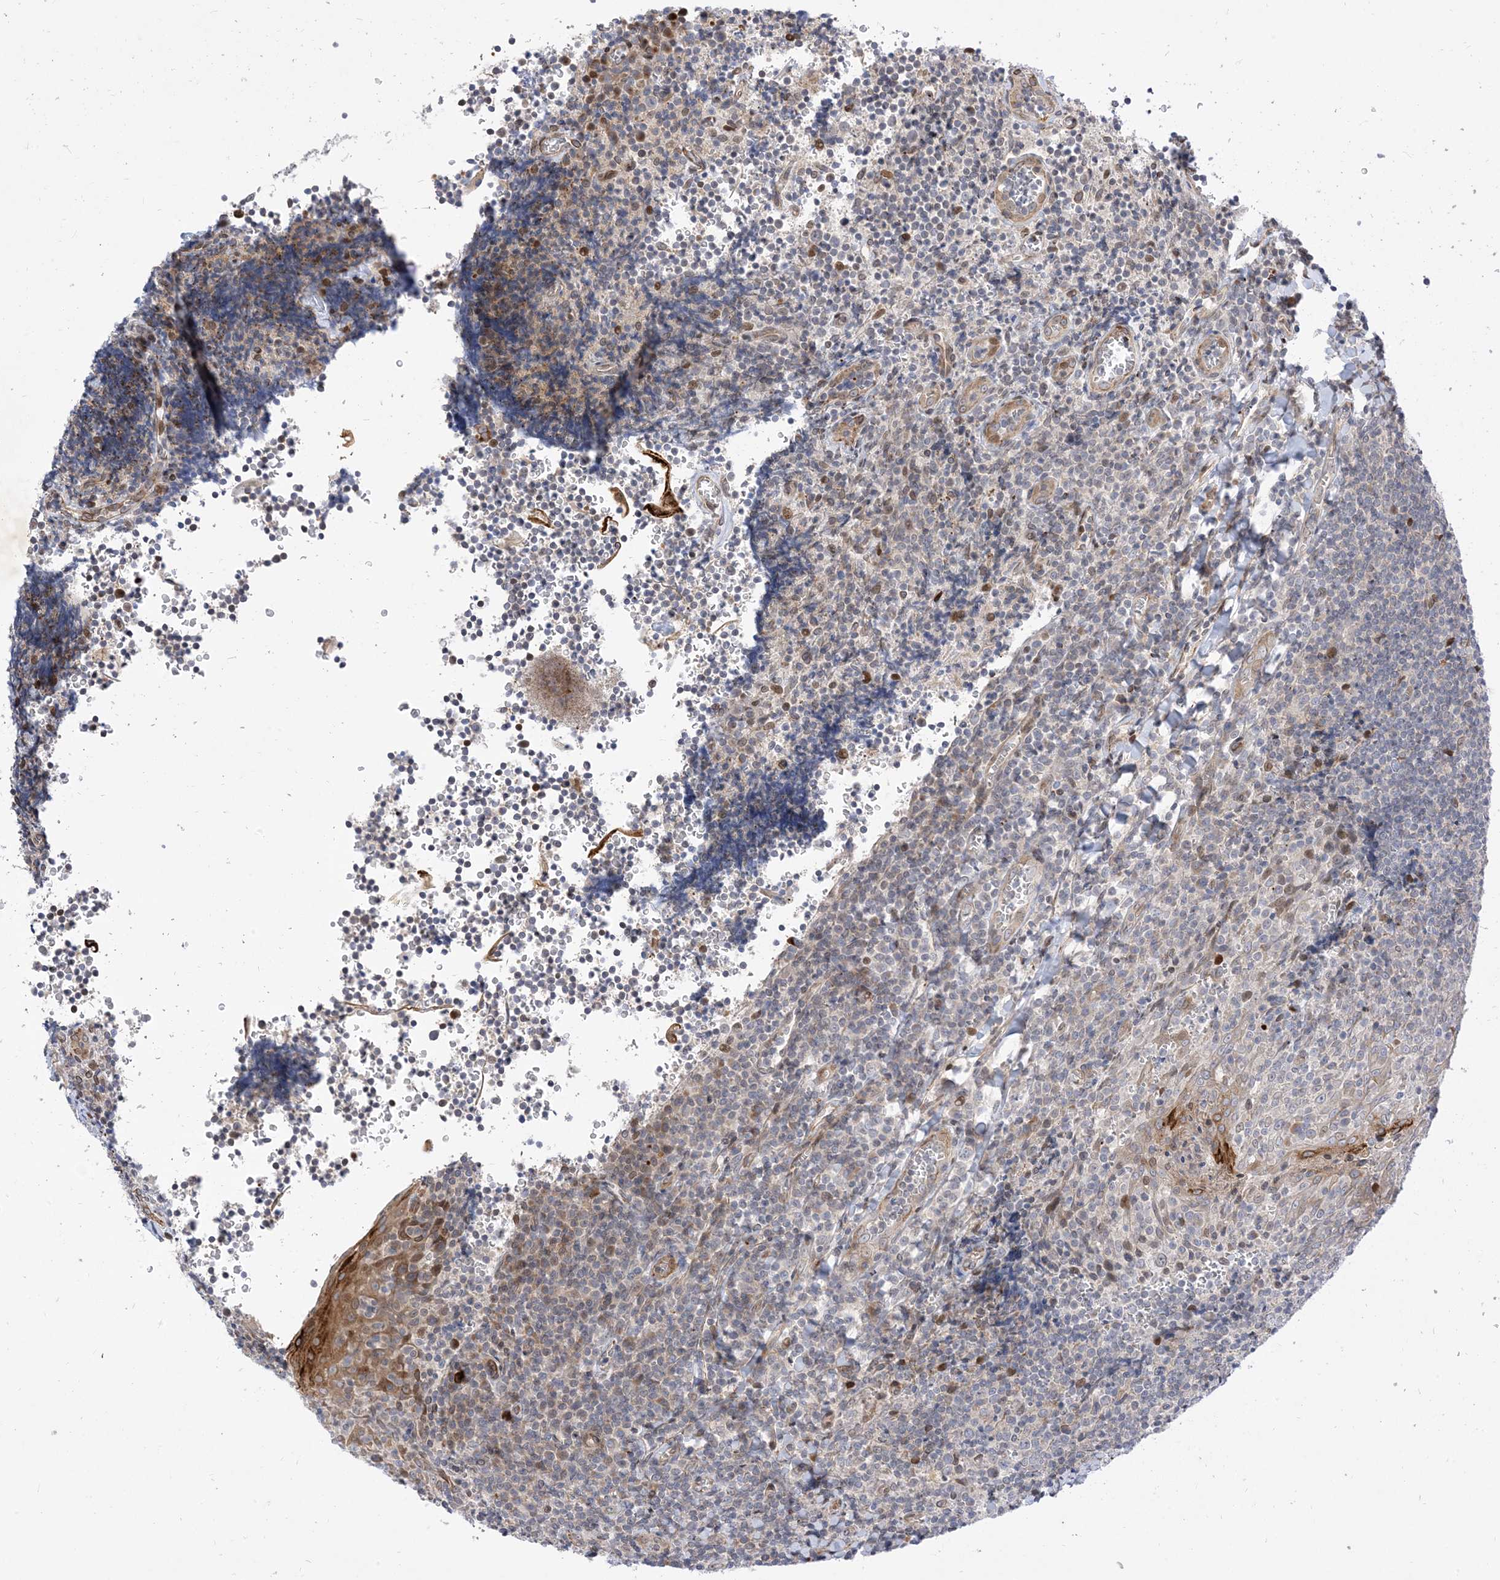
{"staining": {"intensity": "negative", "quantity": "none", "location": "none"}, "tissue": "tonsil", "cell_type": "Germinal center cells", "image_type": "normal", "snomed": [{"axis": "morphology", "description": "Normal tissue, NOS"}, {"axis": "topography", "description": "Tonsil"}], "caption": "Germinal center cells show no significant staining in benign tonsil. (Brightfield microscopy of DAB (3,3'-diaminobenzidine) immunohistochemistry (IHC) at high magnification).", "gene": "TYSND1", "patient": {"sex": "male", "age": 27}}